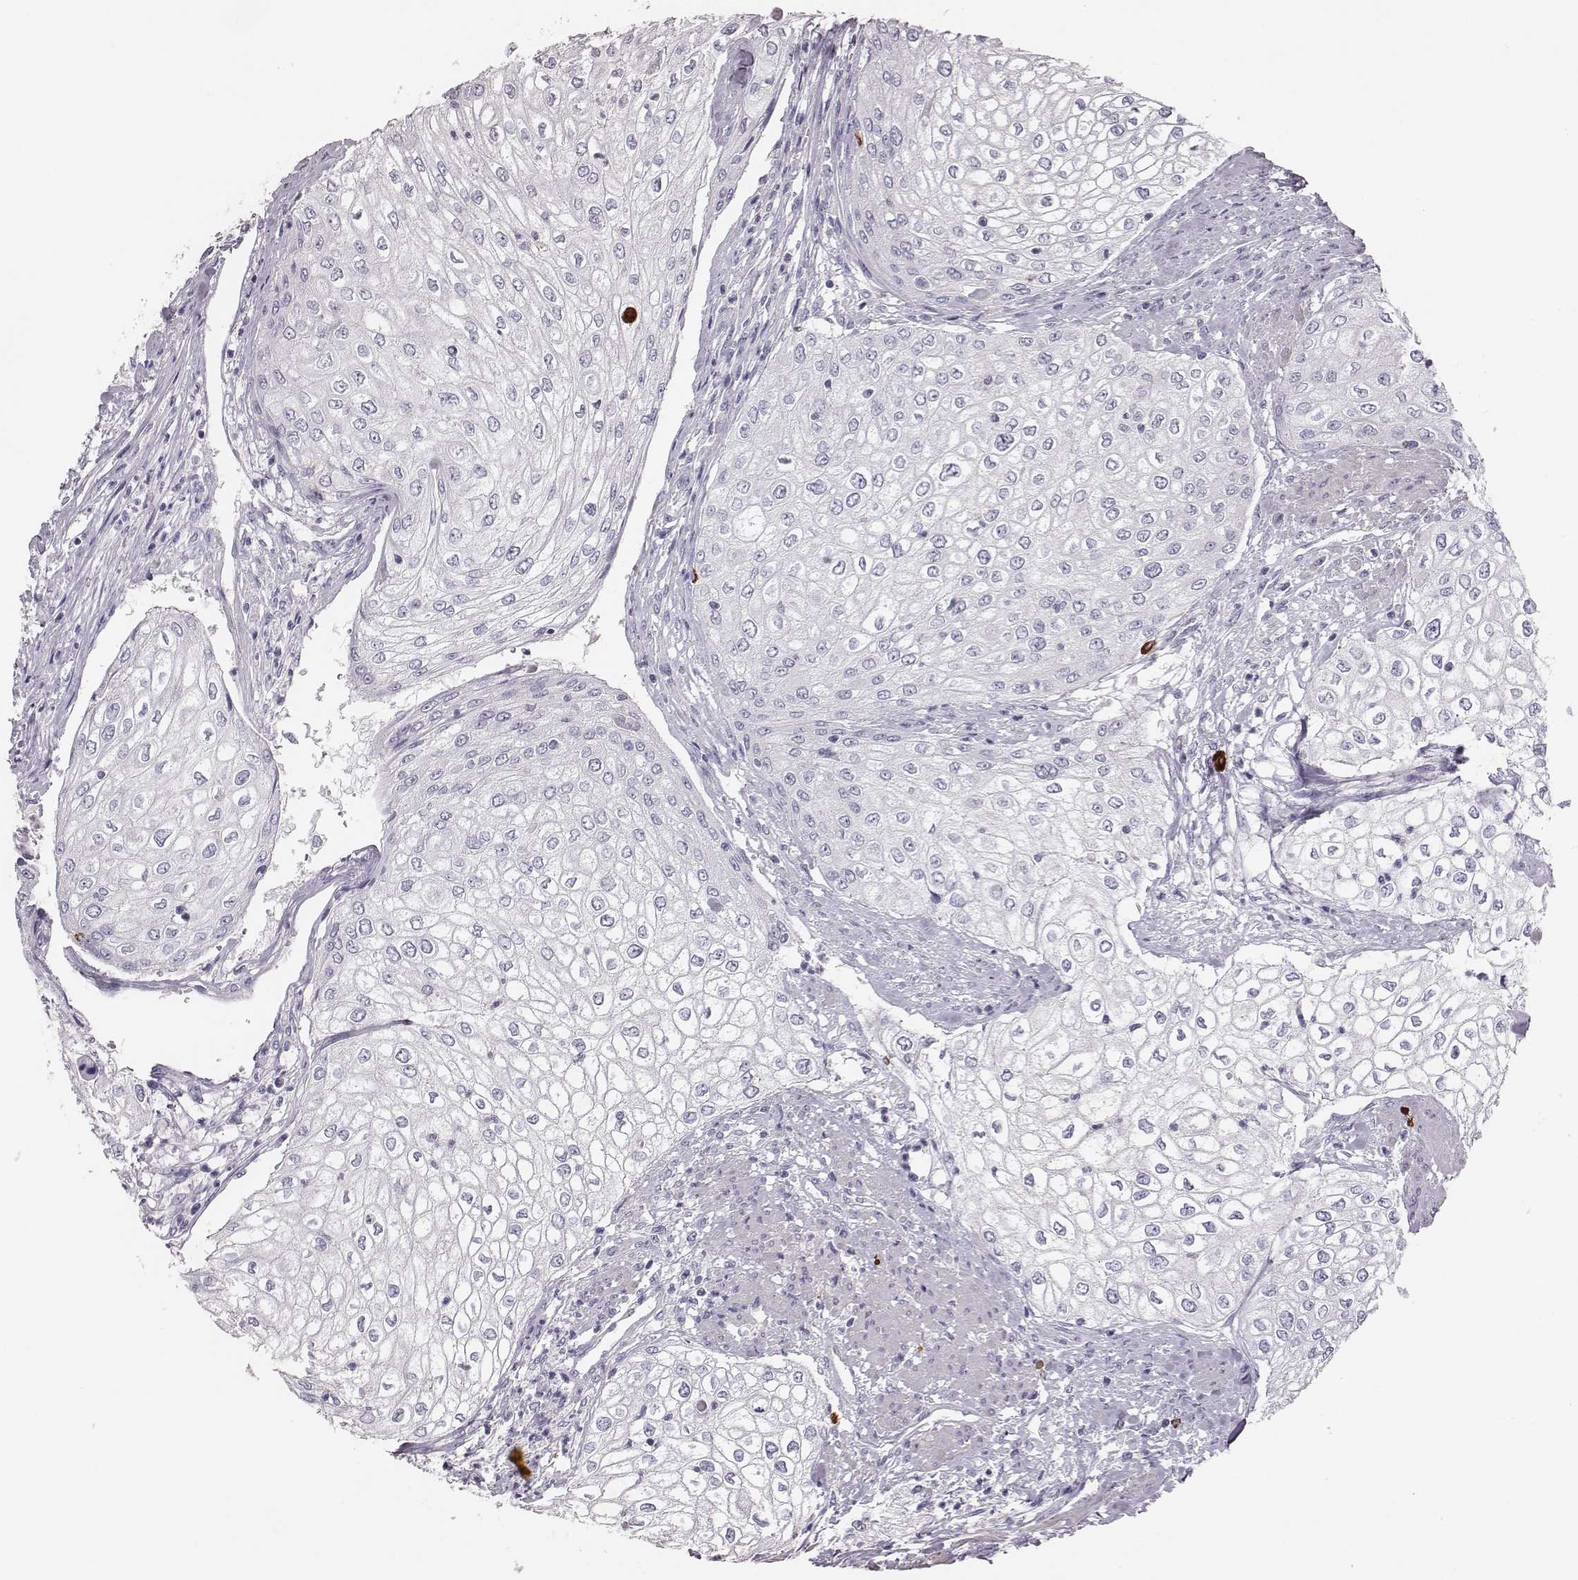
{"staining": {"intensity": "negative", "quantity": "none", "location": "none"}, "tissue": "urothelial cancer", "cell_type": "Tumor cells", "image_type": "cancer", "snomed": [{"axis": "morphology", "description": "Urothelial carcinoma, High grade"}, {"axis": "topography", "description": "Urinary bladder"}], "caption": "Tumor cells are negative for brown protein staining in urothelial carcinoma (high-grade).", "gene": "P2RY10", "patient": {"sex": "male", "age": 62}}